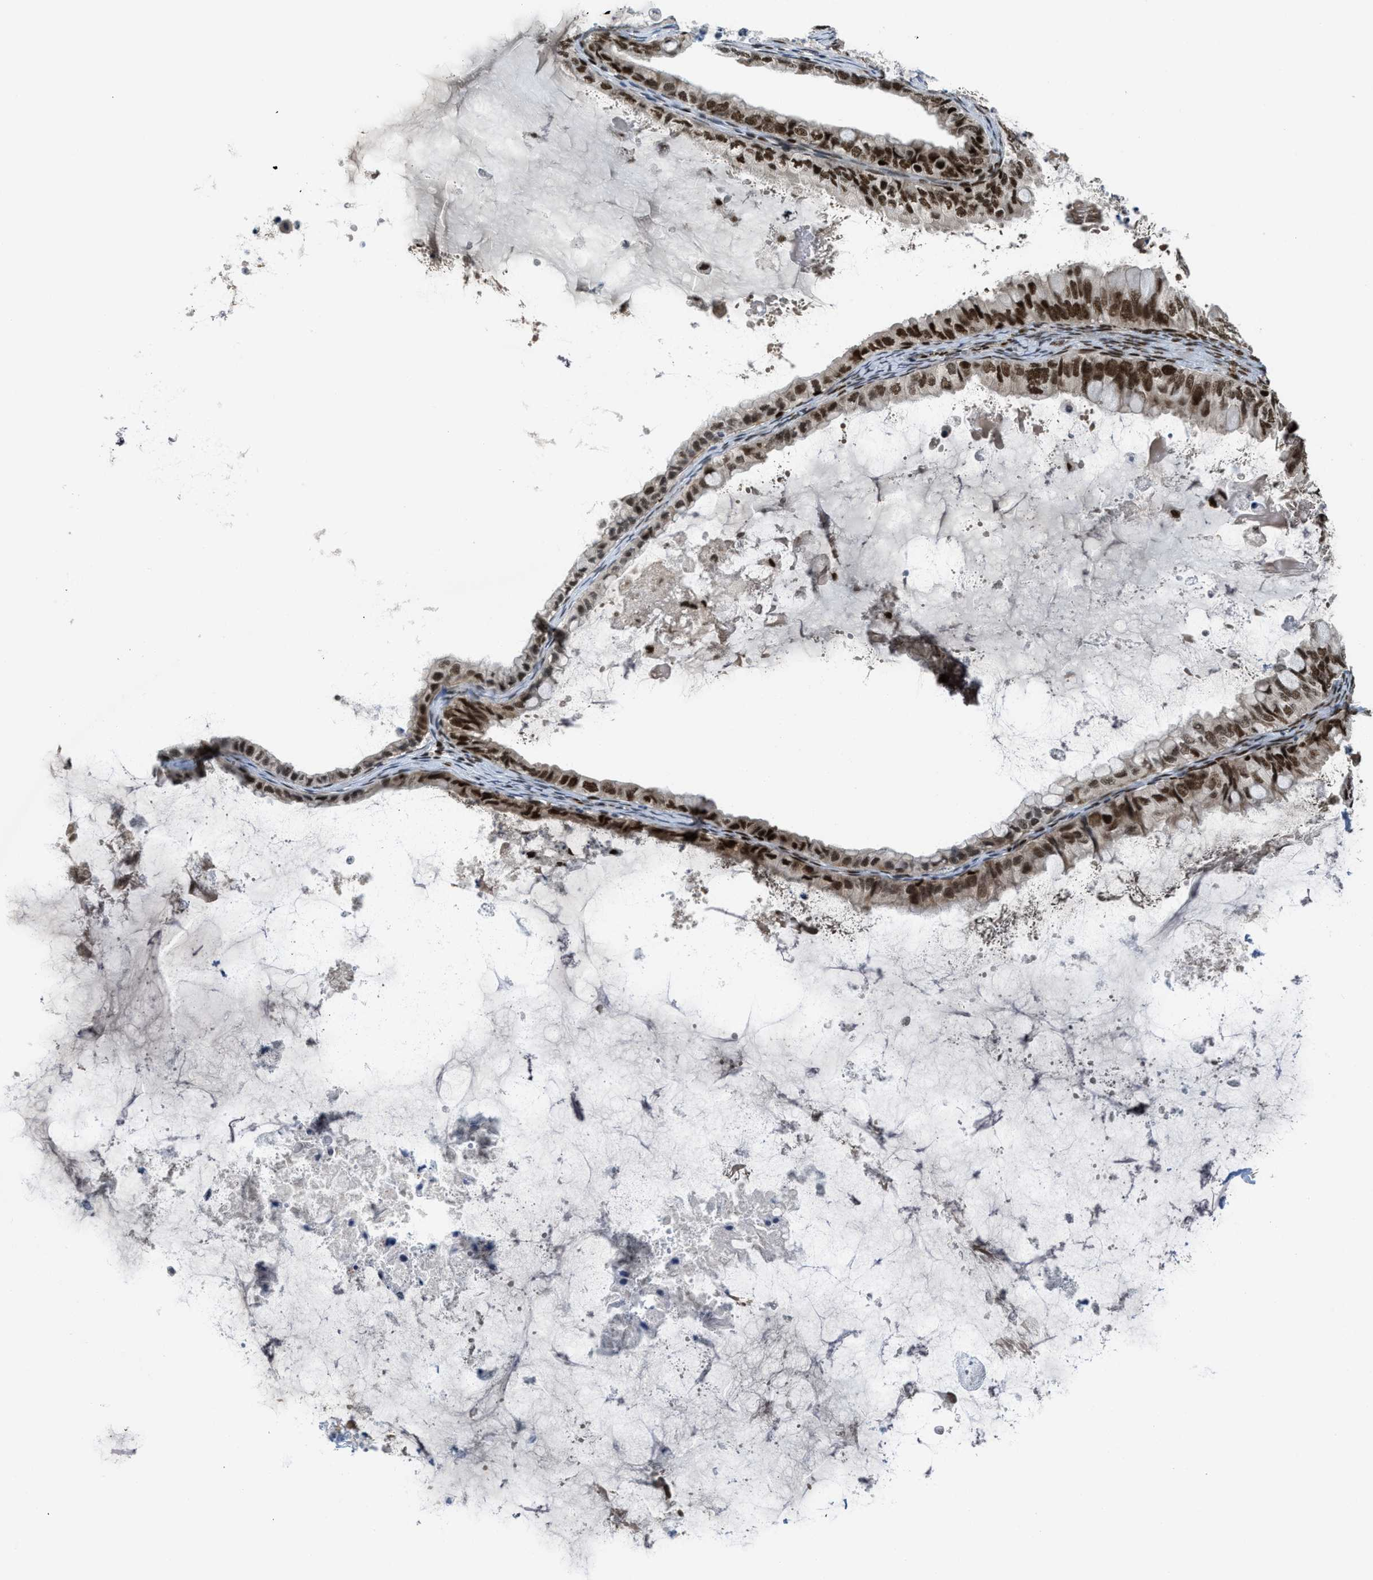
{"staining": {"intensity": "strong", "quantity": "25%-75%", "location": "nuclear"}, "tissue": "ovarian cancer", "cell_type": "Tumor cells", "image_type": "cancer", "snomed": [{"axis": "morphology", "description": "Cystadenocarcinoma, mucinous, NOS"}, {"axis": "topography", "description": "Ovary"}], "caption": "Protein staining by immunohistochemistry (IHC) exhibits strong nuclear positivity in about 25%-75% of tumor cells in ovarian cancer (mucinous cystadenocarcinoma).", "gene": "RFX5", "patient": {"sex": "female", "age": 80}}